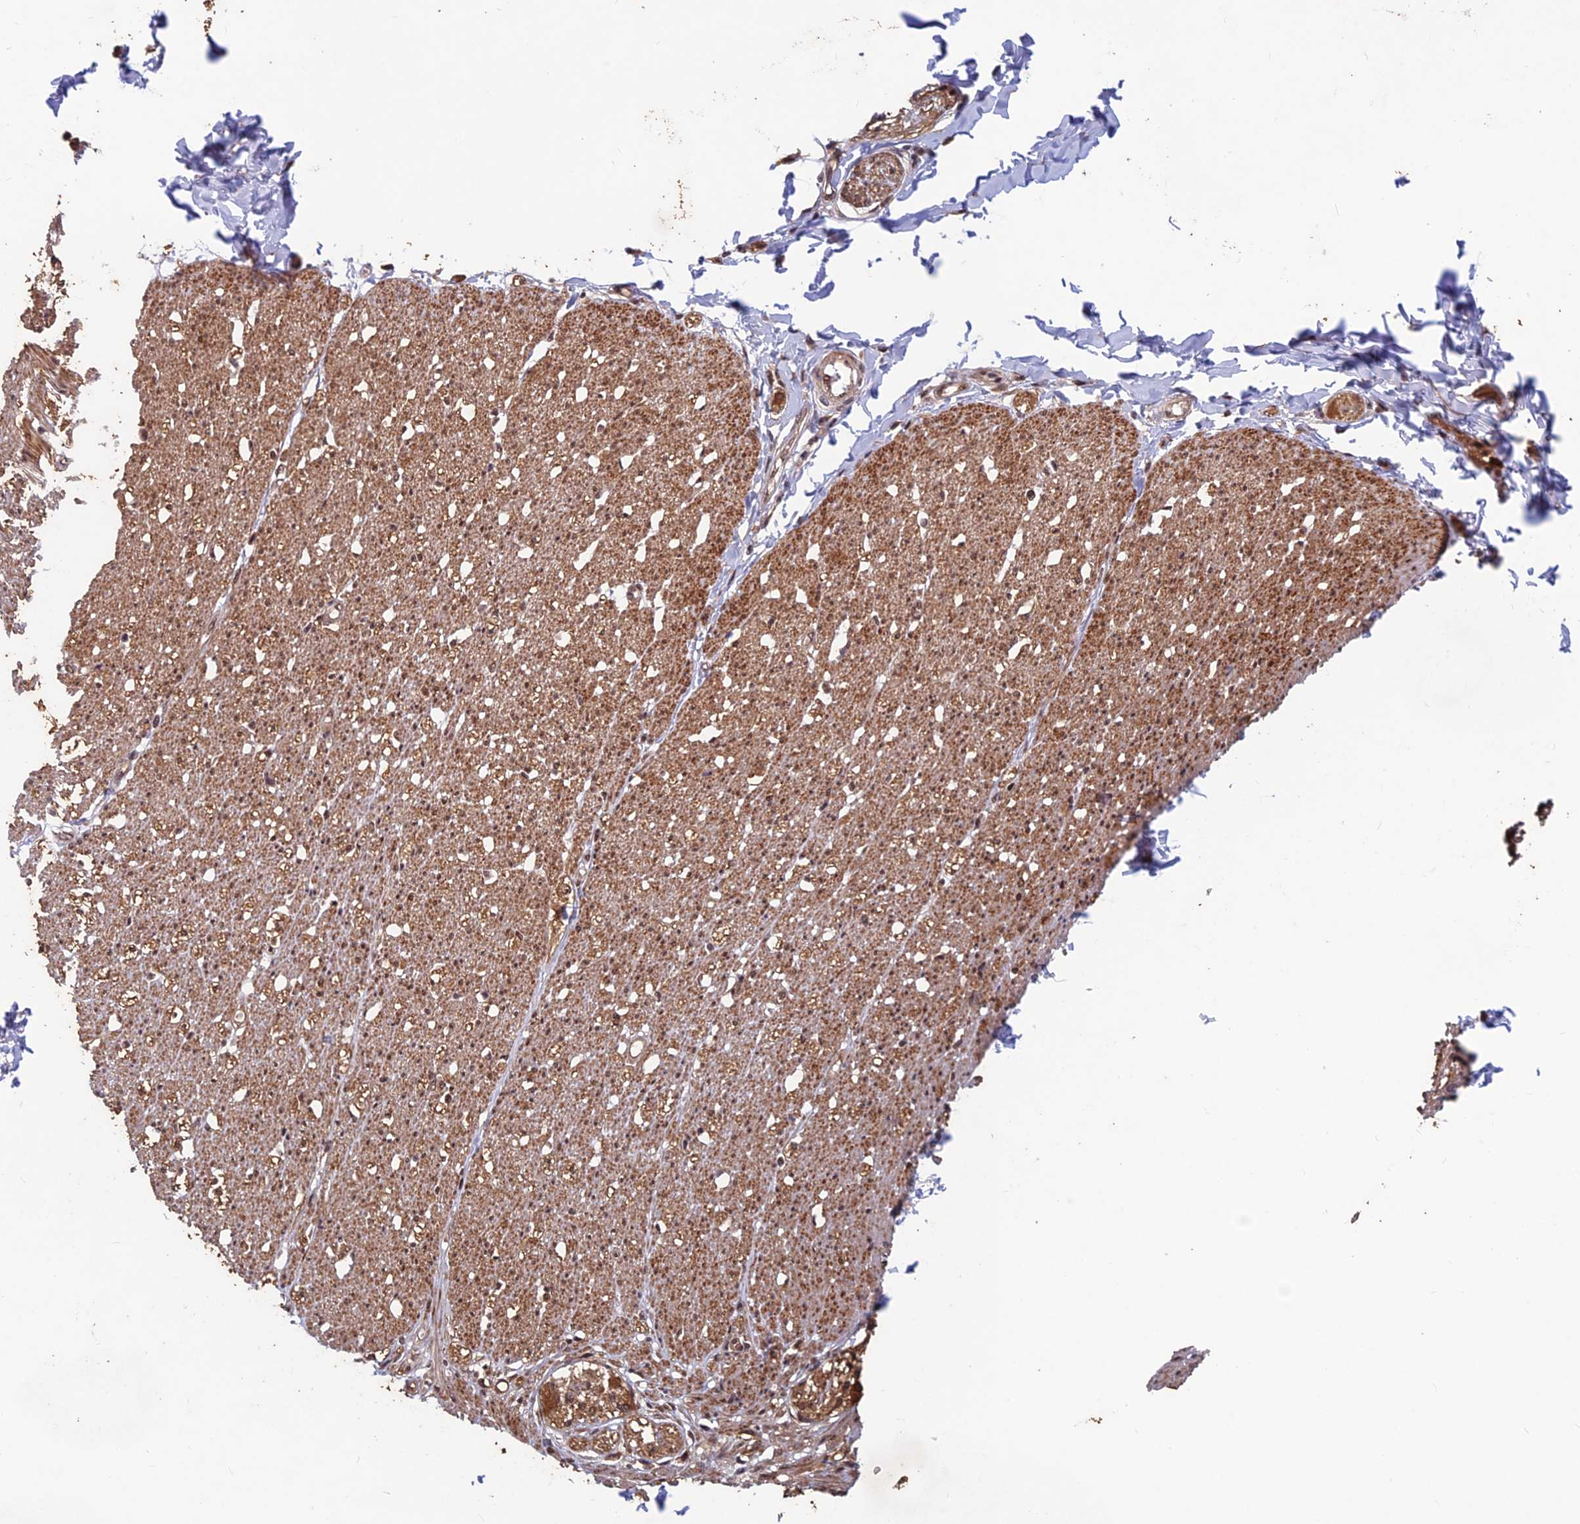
{"staining": {"intensity": "moderate", "quantity": ">75%", "location": "cytoplasmic/membranous,nuclear"}, "tissue": "smooth muscle", "cell_type": "Smooth muscle cells", "image_type": "normal", "snomed": [{"axis": "morphology", "description": "Normal tissue, NOS"}, {"axis": "morphology", "description": "Adenocarcinoma, NOS"}, {"axis": "topography", "description": "Colon"}, {"axis": "topography", "description": "Peripheral nerve tissue"}], "caption": "Smooth muscle cells demonstrate medium levels of moderate cytoplasmic/membranous,nuclear staining in about >75% of cells in benign smooth muscle.", "gene": "FAM53C", "patient": {"sex": "male", "age": 14}}